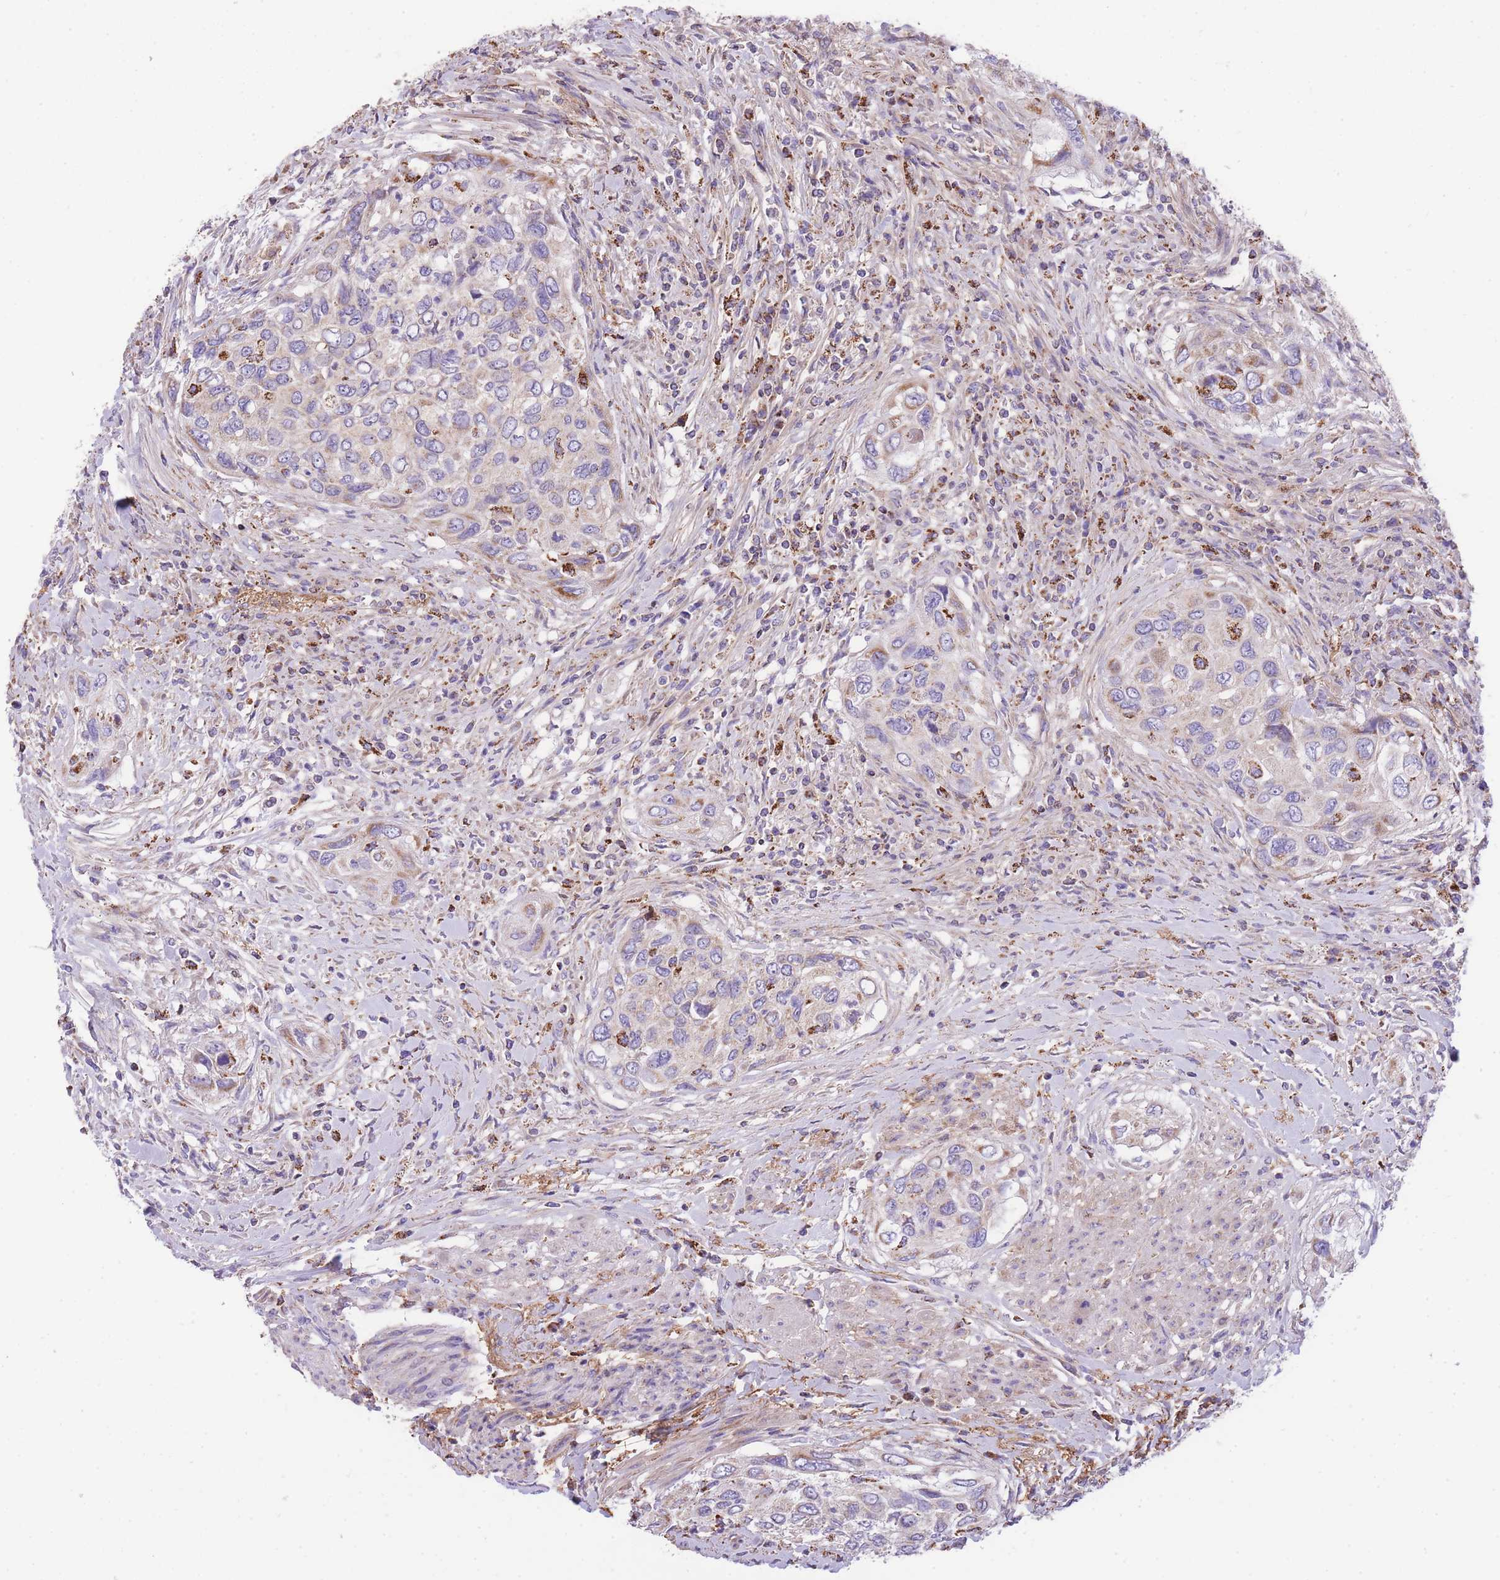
{"staining": {"intensity": "negative", "quantity": "none", "location": "none"}, "tissue": "urothelial cancer", "cell_type": "Tumor cells", "image_type": "cancer", "snomed": [{"axis": "morphology", "description": "Urothelial carcinoma, High grade"}, {"axis": "topography", "description": "Urinary bladder"}], "caption": "The micrograph exhibits no significant staining in tumor cells of urothelial cancer. (DAB (3,3'-diaminobenzidine) immunohistochemistry visualized using brightfield microscopy, high magnification).", "gene": "ST3GAL3", "patient": {"sex": "female", "age": 60}}